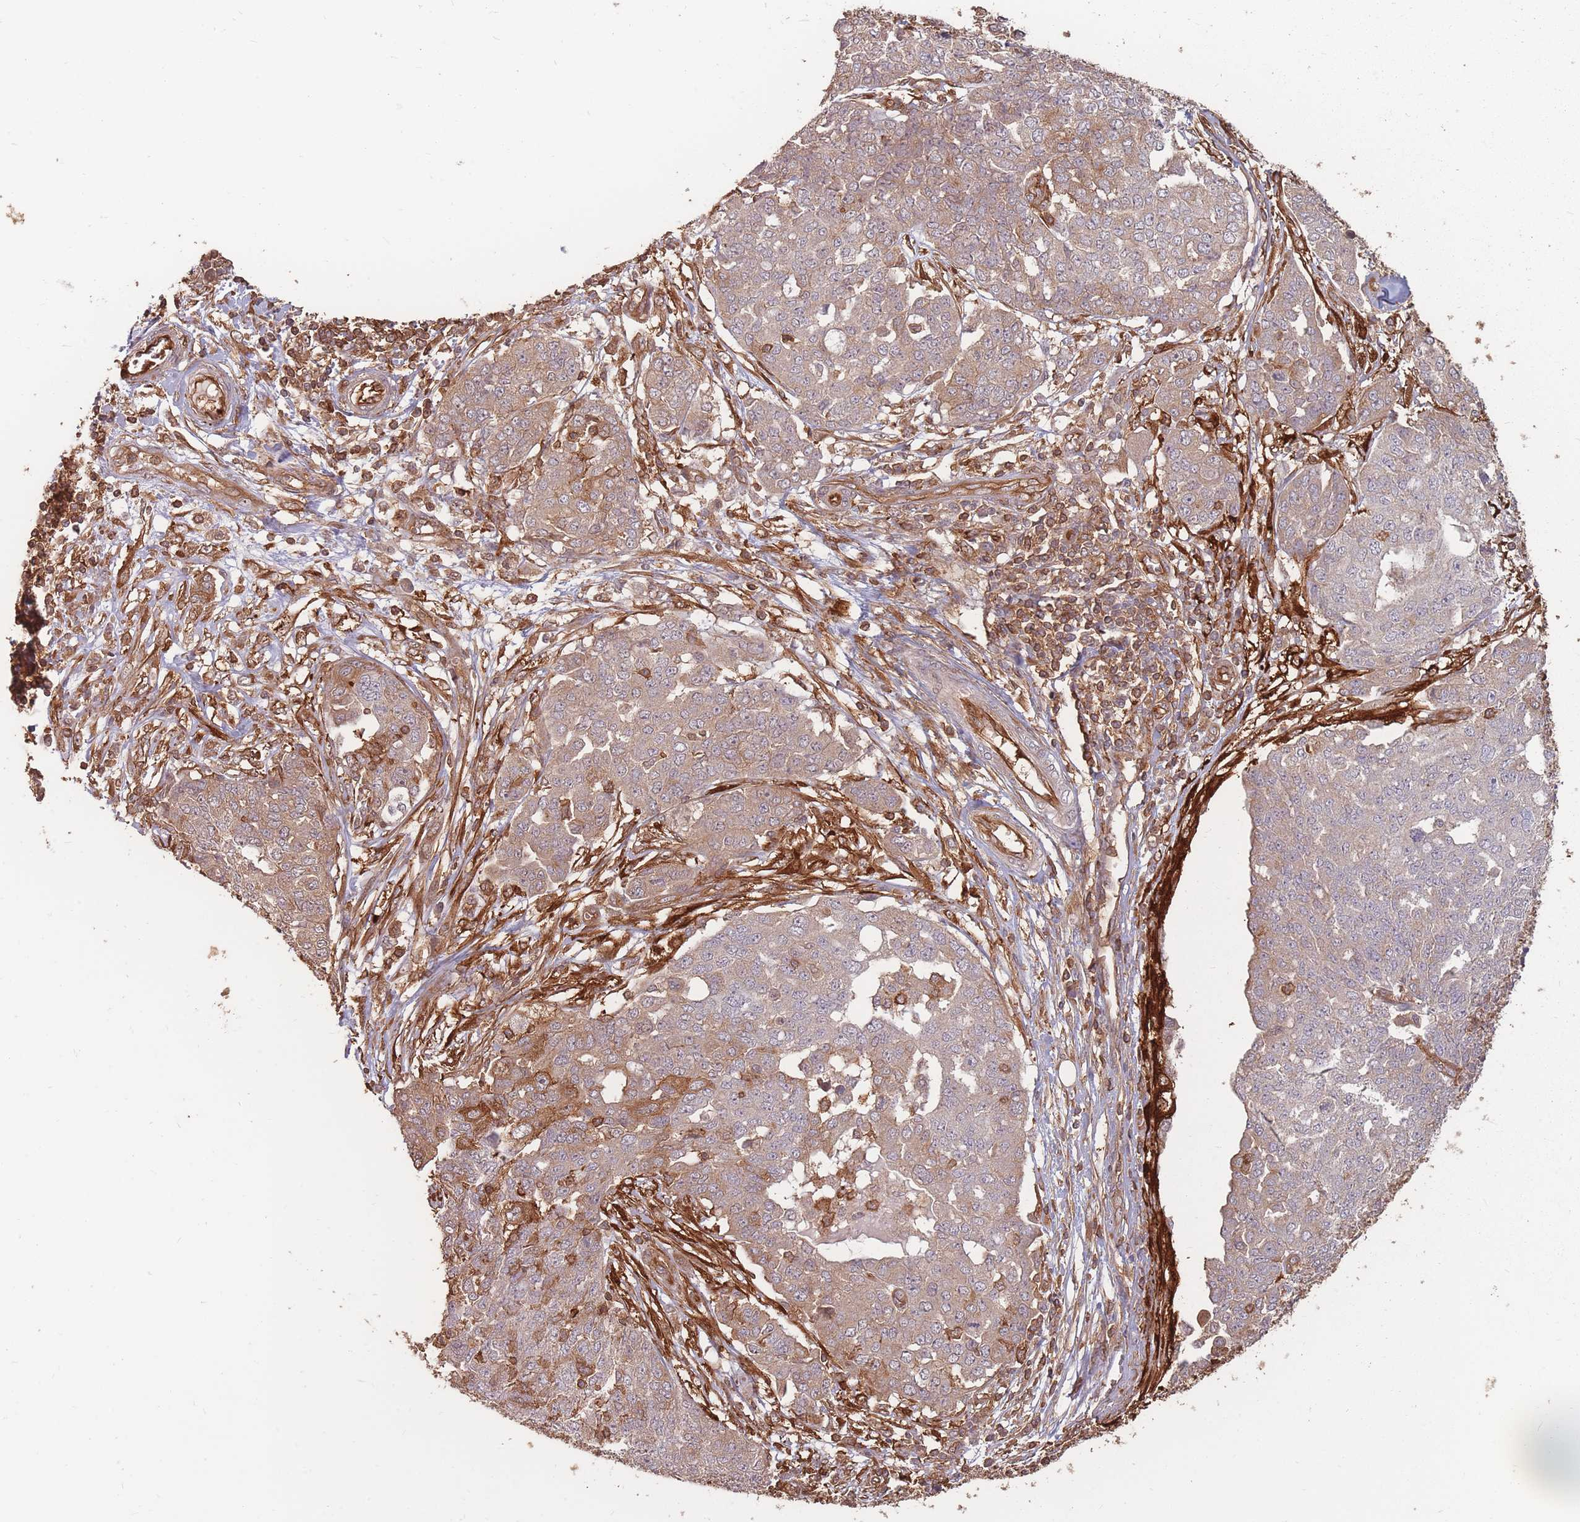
{"staining": {"intensity": "moderate", "quantity": "25%-75%", "location": "cytoplasmic/membranous"}, "tissue": "ovarian cancer", "cell_type": "Tumor cells", "image_type": "cancer", "snomed": [{"axis": "morphology", "description": "Cystadenocarcinoma, serous, NOS"}, {"axis": "topography", "description": "Soft tissue"}, {"axis": "topography", "description": "Ovary"}], "caption": "Ovarian cancer stained with a brown dye exhibits moderate cytoplasmic/membranous positive positivity in about 25%-75% of tumor cells.", "gene": "PLS3", "patient": {"sex": "female", "age": 57}}